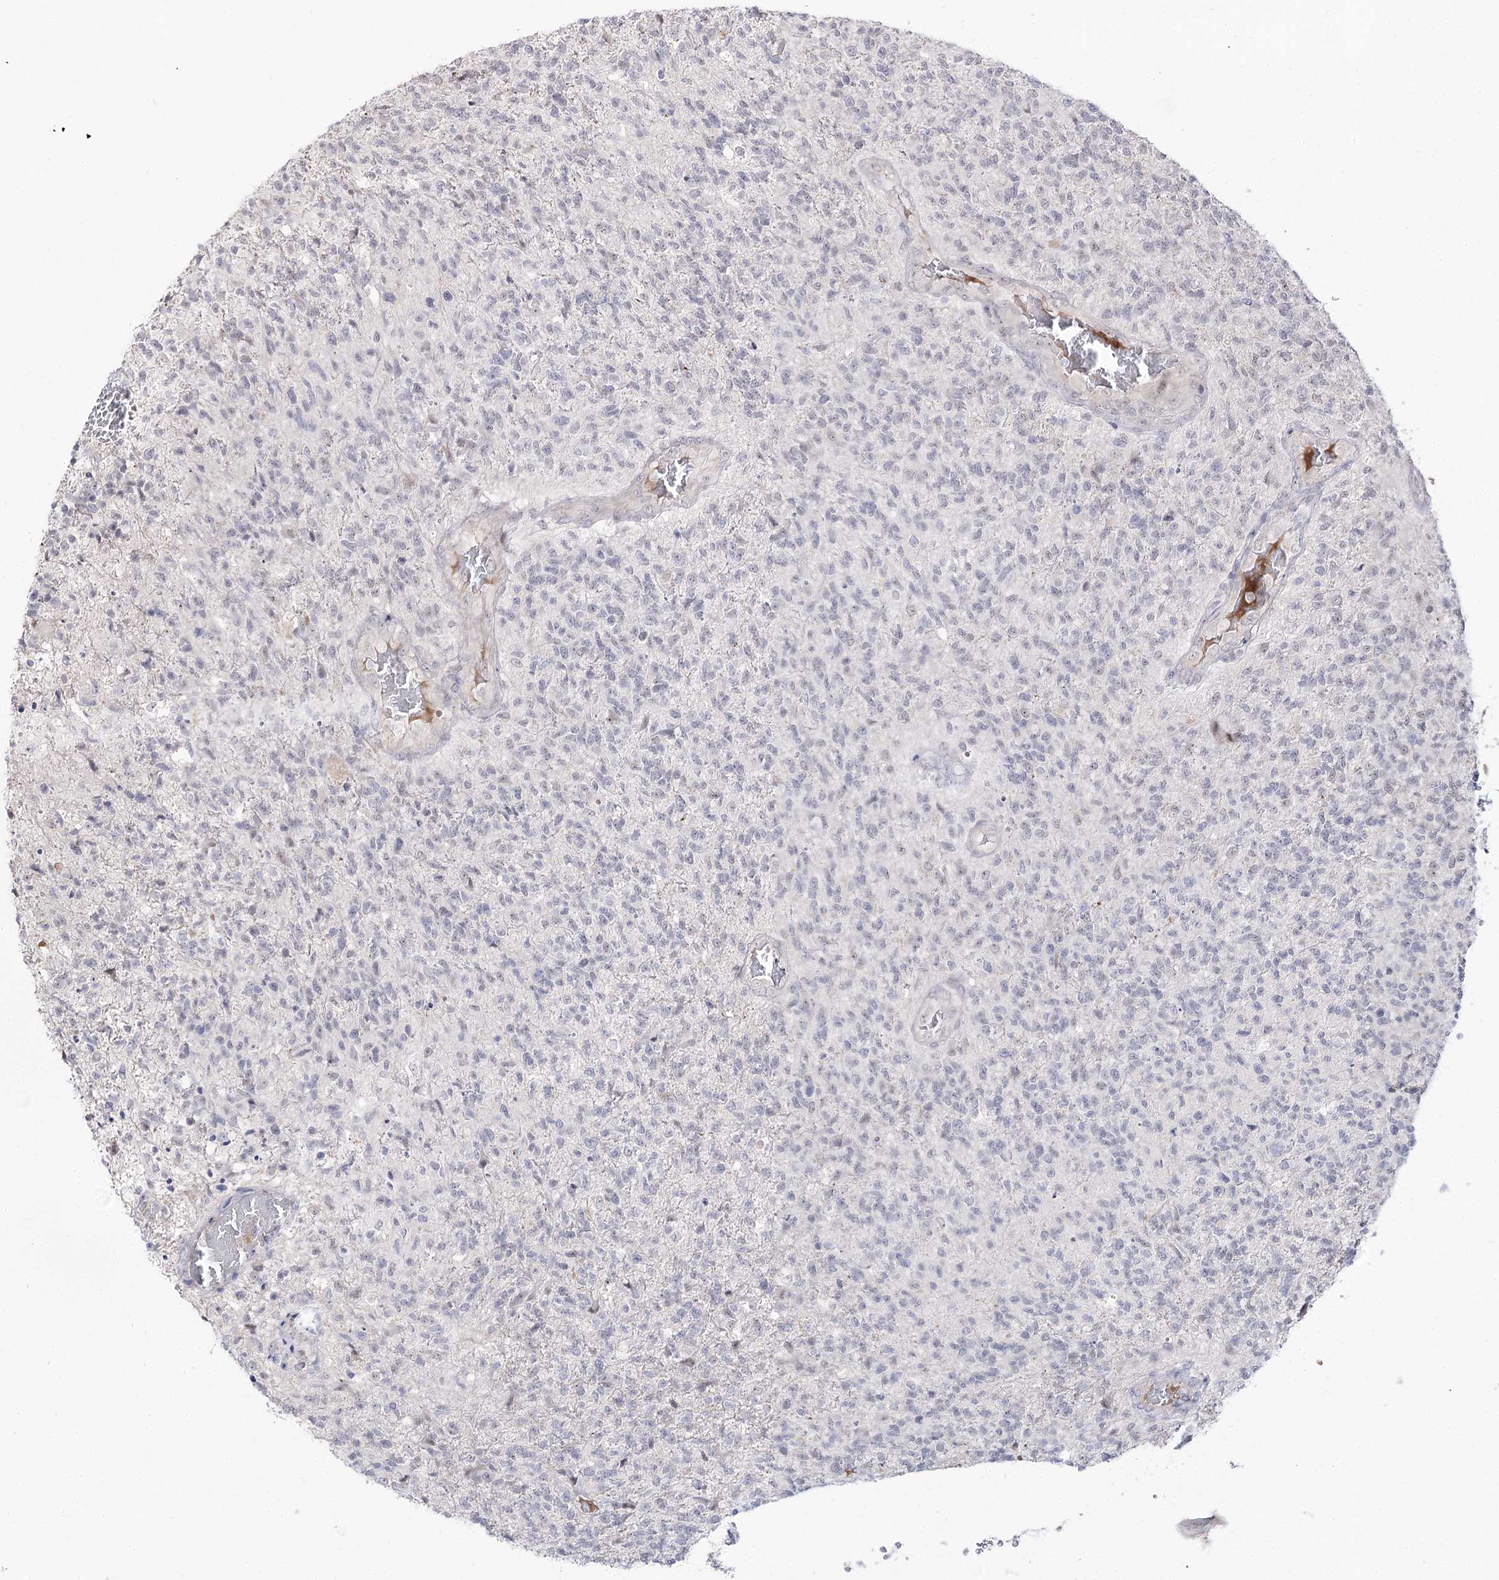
{"staining": {"intensity": "negative", "quantity": "none", "location": "none"}, "tissue": "glioma", "cell_type": "Tumor cells", "image_type": "cancer", "snomed": [{"axis": "morphology", "description": "Glioma, malignant, High grade"}, {"axis": "topography", "description": "Brain"}], "caption": "Malignant high-grade glioma was stained to show a protein in brown. There is no significant positivity in tumor cells. (DAB immunohistochemistry with hematoxylin counter stain).", "gene": "RRP9", "patient": {"sex": "male", "age": 56}}